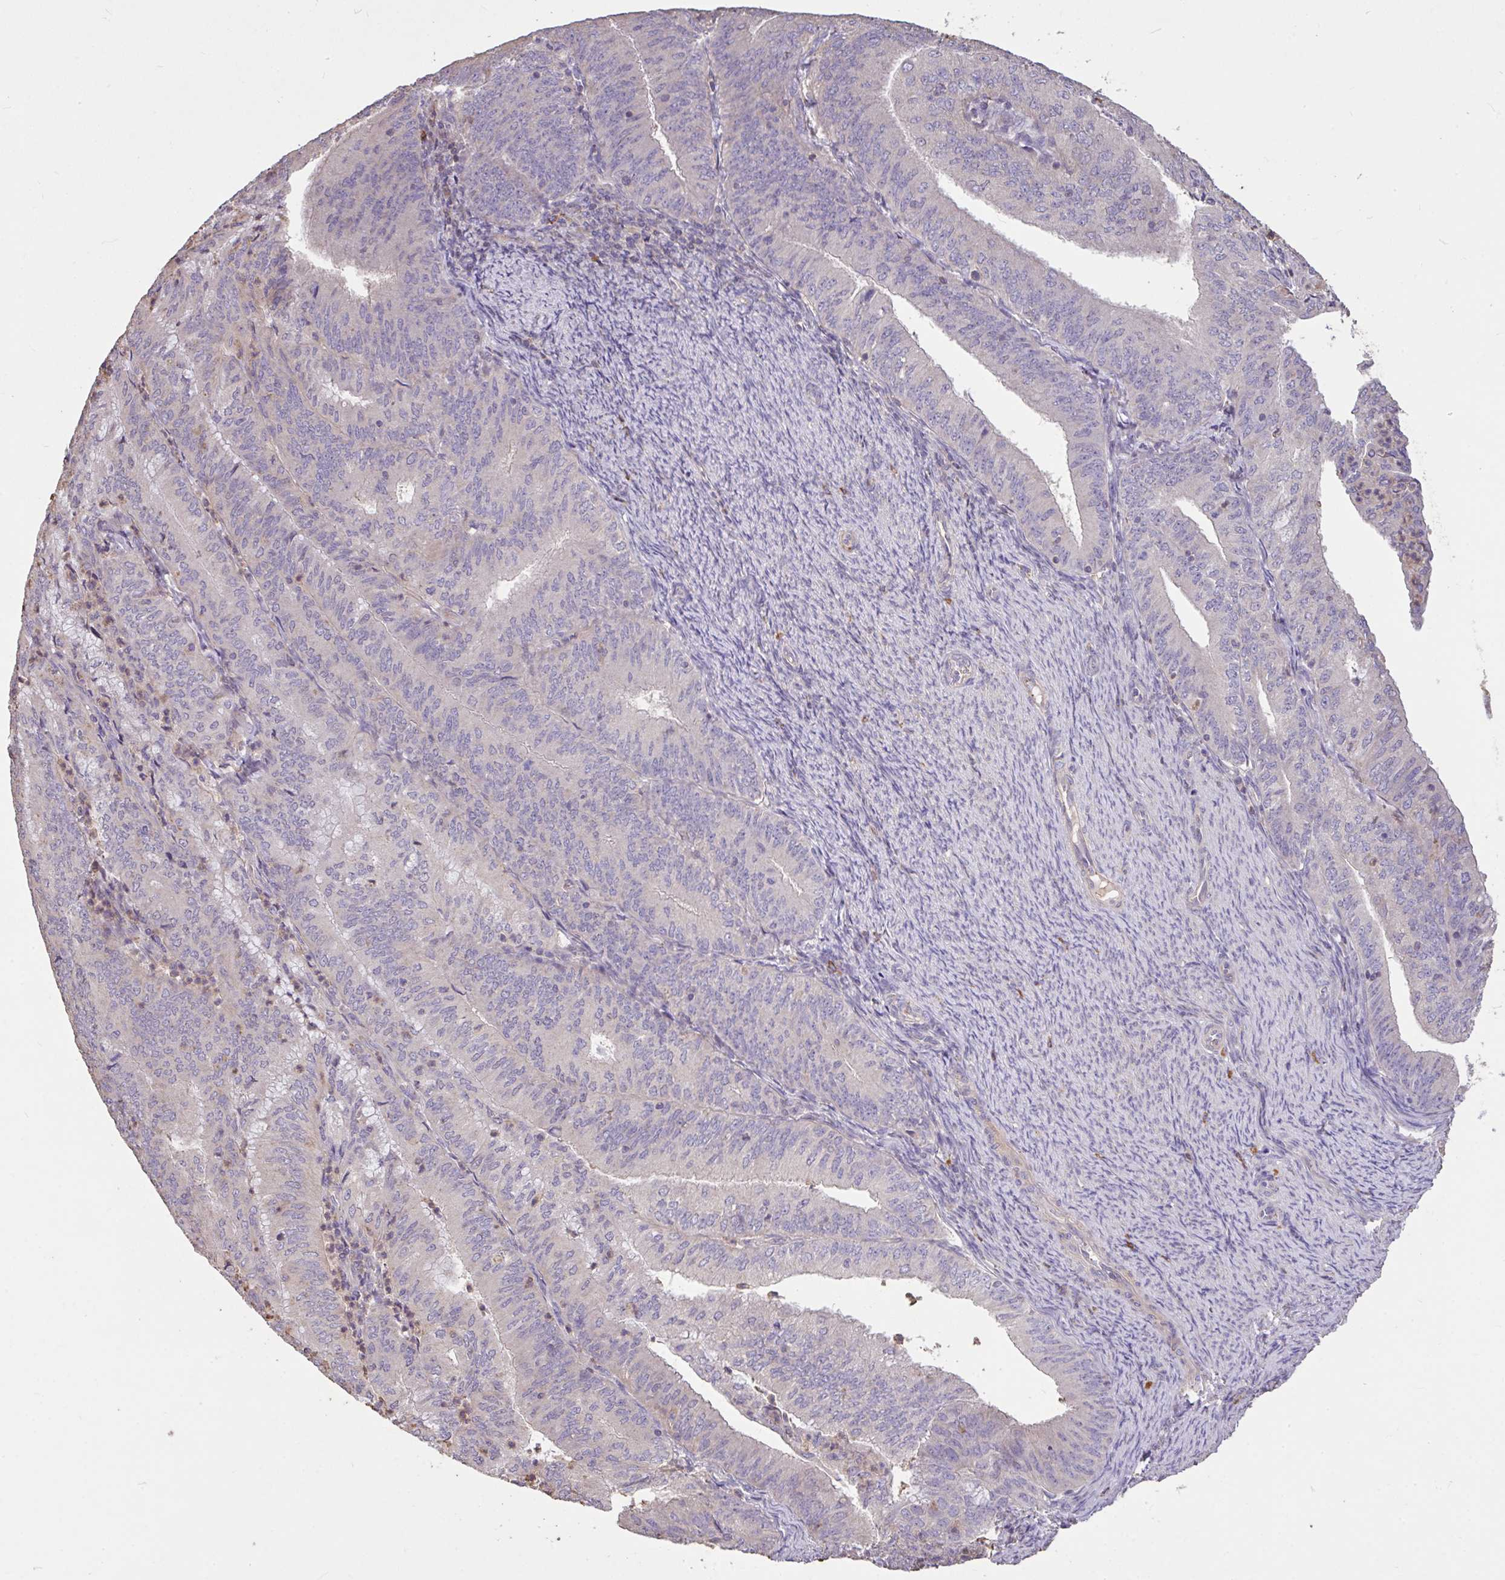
{"staining": {"intensity": "negative", "quantity": "none", "location": "none"}, "tissue": "endometrial cancer", "cell_type": "Tumor cells", "image_type": "cancer", "snomed": [{"axis": "morphology", "description": "Adenocarcinoma, NOS"}, {"axis": "topography", "description": "Endometrium"}], "caption": "High power microscopy photomicrograph of an immunohistochemistry micrograph of adenocarcinoma (endometrial), revealing no significant staining in tumor cells.", "gene": "FCER1A", "patient": {"sex": "female", "age": 57}}